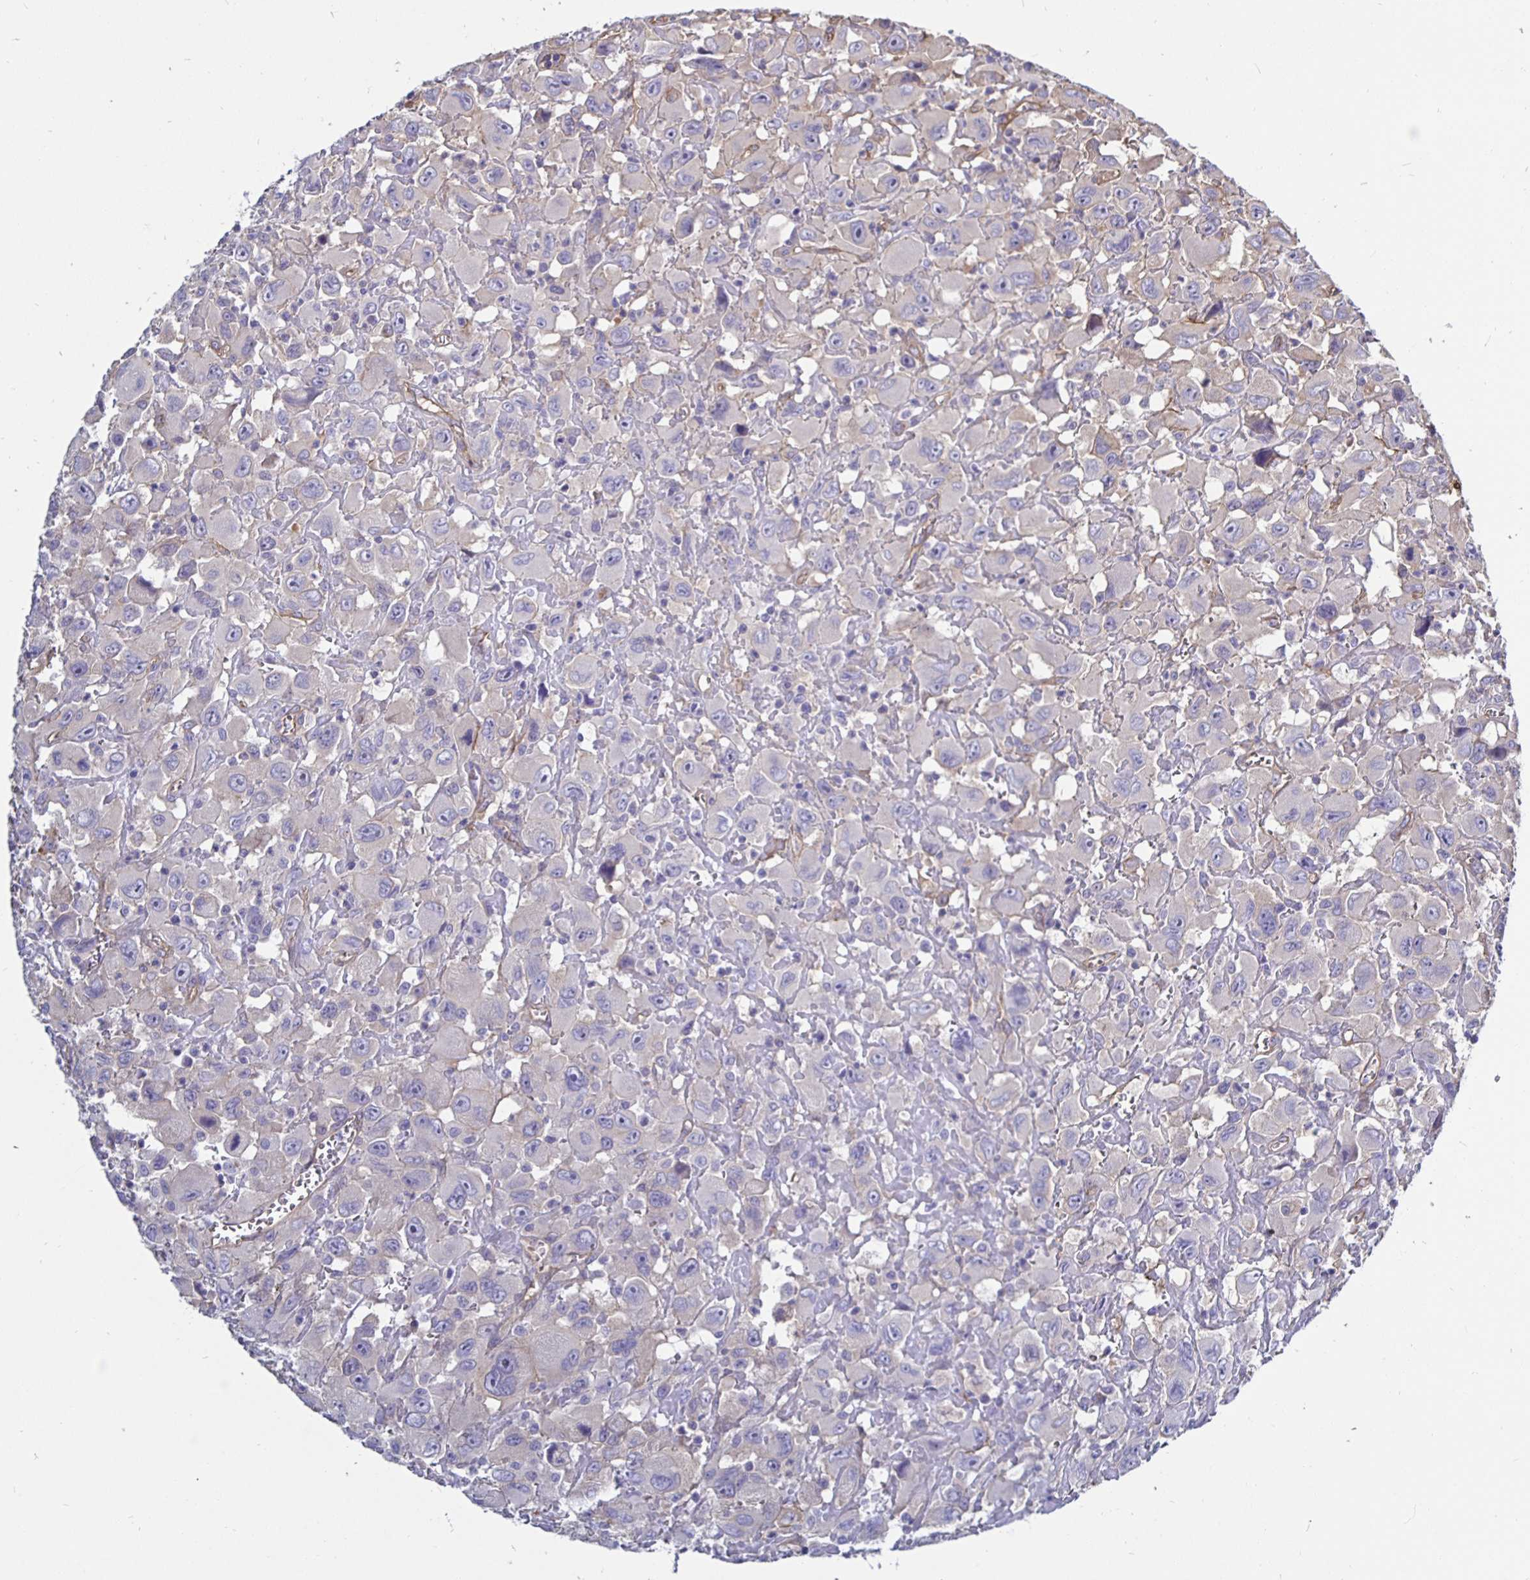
{"staining": {"intensity": "negative", "quantity": "none", "location": "none"}, "tissue": "head and neck cancer", "cell_type": "Tumor cells", "image_type": "cancer", "snomed": [{"axis": "morphology", "description": "Squamous cell carcinoma, NOS"}, {"axis": "morphology", "description": "Squamous cell carcinoma, metastatic, NOS"}, {"axis": "topography", "description": "Oral tissue"}, {"axis": "topography", "description": "Head-Neck"}], "caption": "DAB immunohistochemical staining of metastatic squamous cell carcinoma (head and neck) demonstrates no significant staining in tumor cells.", "gene": "ARHGEF39", "patient": {"sex": "female", "age": 85}}